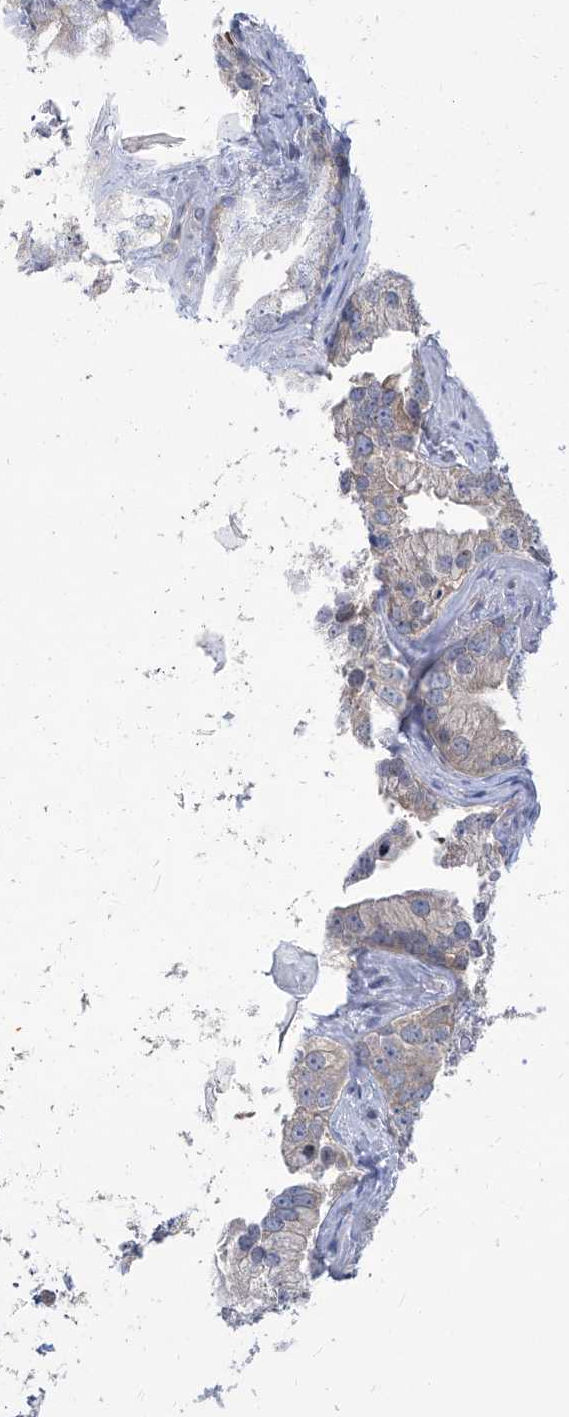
{"staining": {"intensity": "weak", "quantity": "<25%", "location": "cytoplasmic/membranous"}, "tissue": "prostate cancer", "cell_type": "Tumor cells", "image_type": "cancer", "snomed": [{"axis": "morphology", "description": "Adenocarcinoma, High grade"}, {"axis": "topography", "description": "Prostate"}], "caption": "There is no significant expression in tumor cells of prostate cancer (adenocarcinoma (high-grade)).", "gene": "EIF3M", "patient": {"sex": "male", "age": 62}}